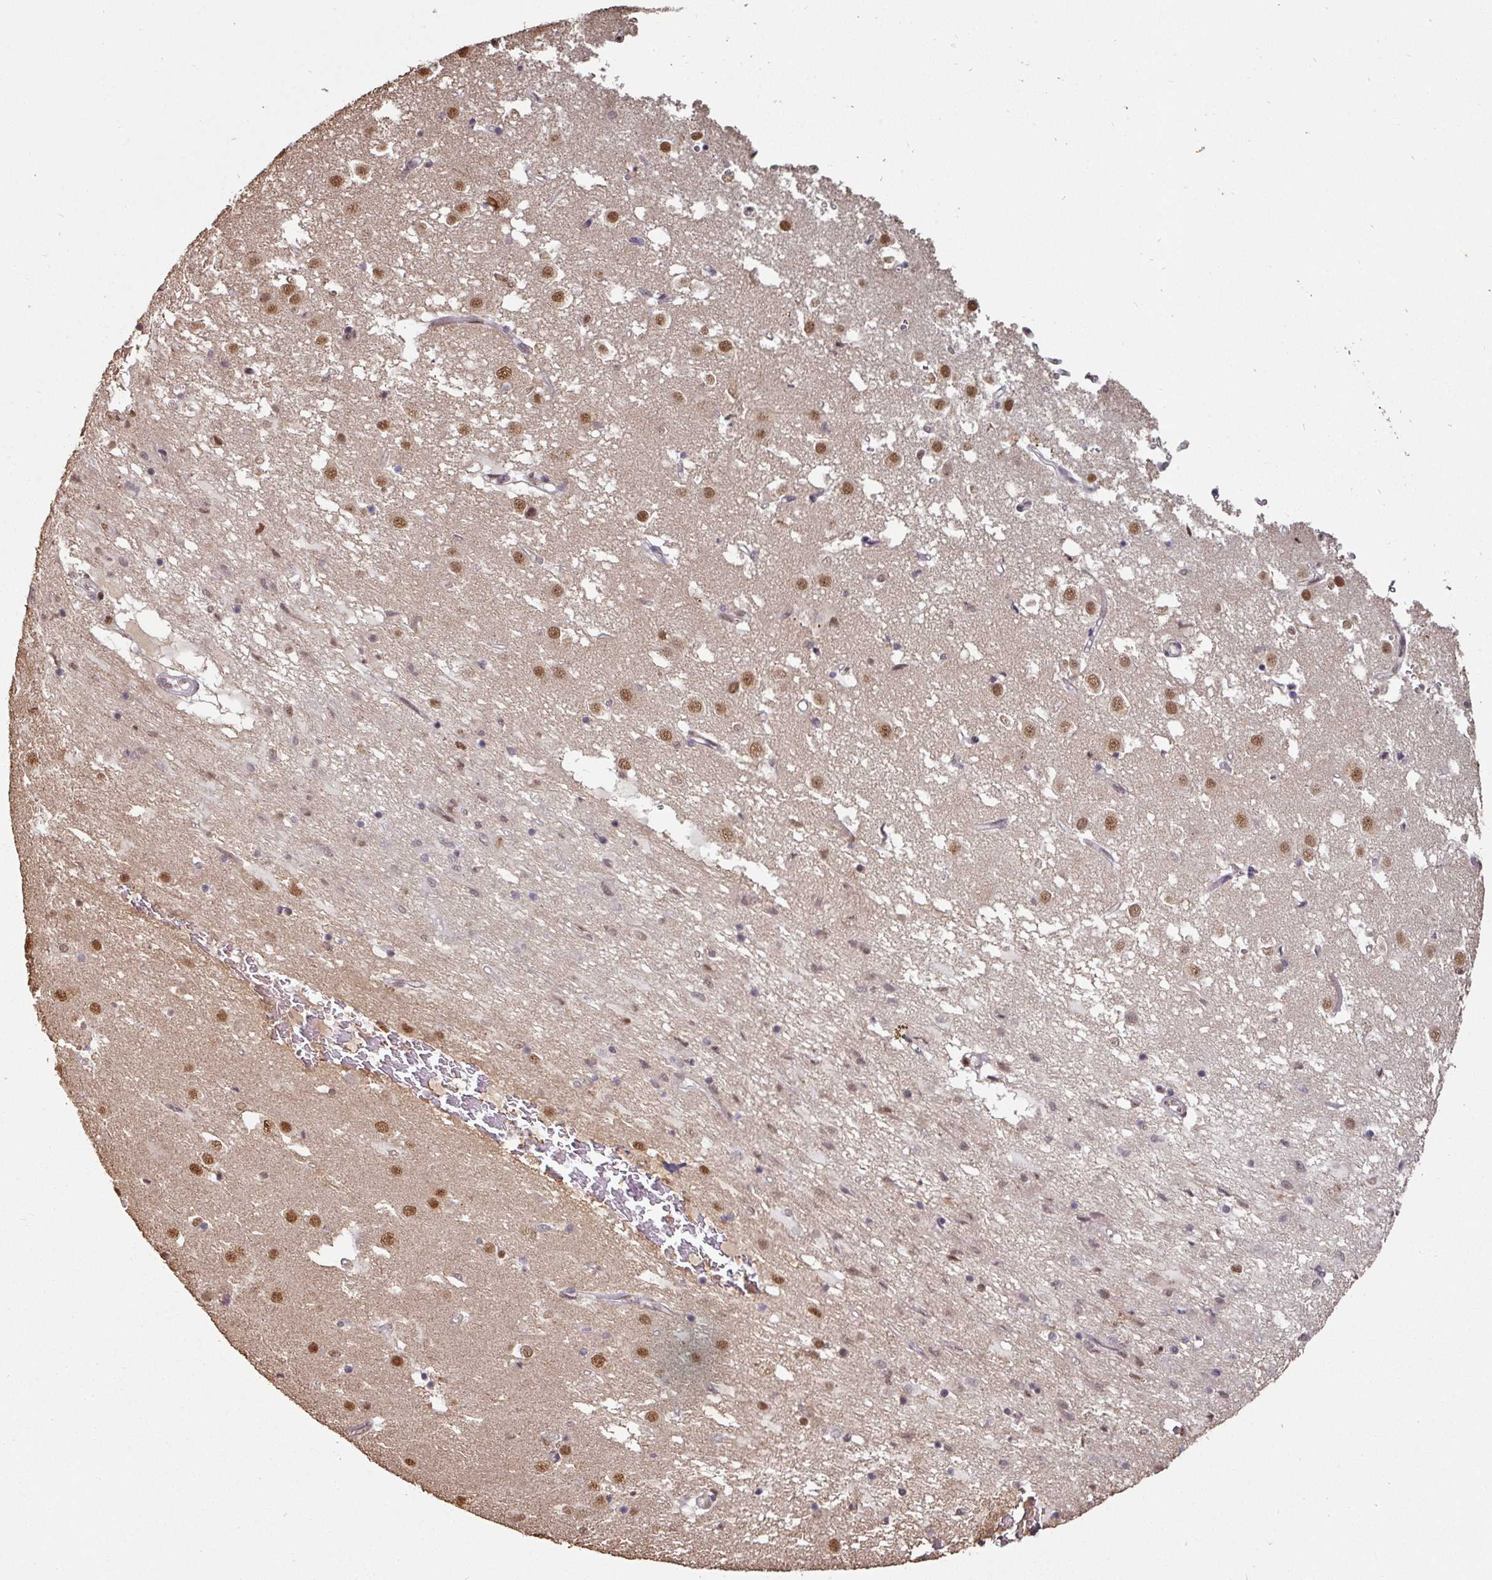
{"staining": {"intensity": "moderate", "quantity": "<25%", "location": "nuclear"}, "tissue": "caudate", "cell_type": "Glial cells", "image_type": "normal", "snomed": [{"axis": "morphology", "description": "Normal tissue, NOS"}, {"axis": "topography", "description": "Lateral ventricle wall"}], "caption": "Benign caudate reveals moderate nuclear expression in approximately <25% of glial cells, visualized by immunohistochemistry.", "gene": "POLD1", "patient": {"sex": "male", "age": 58}}